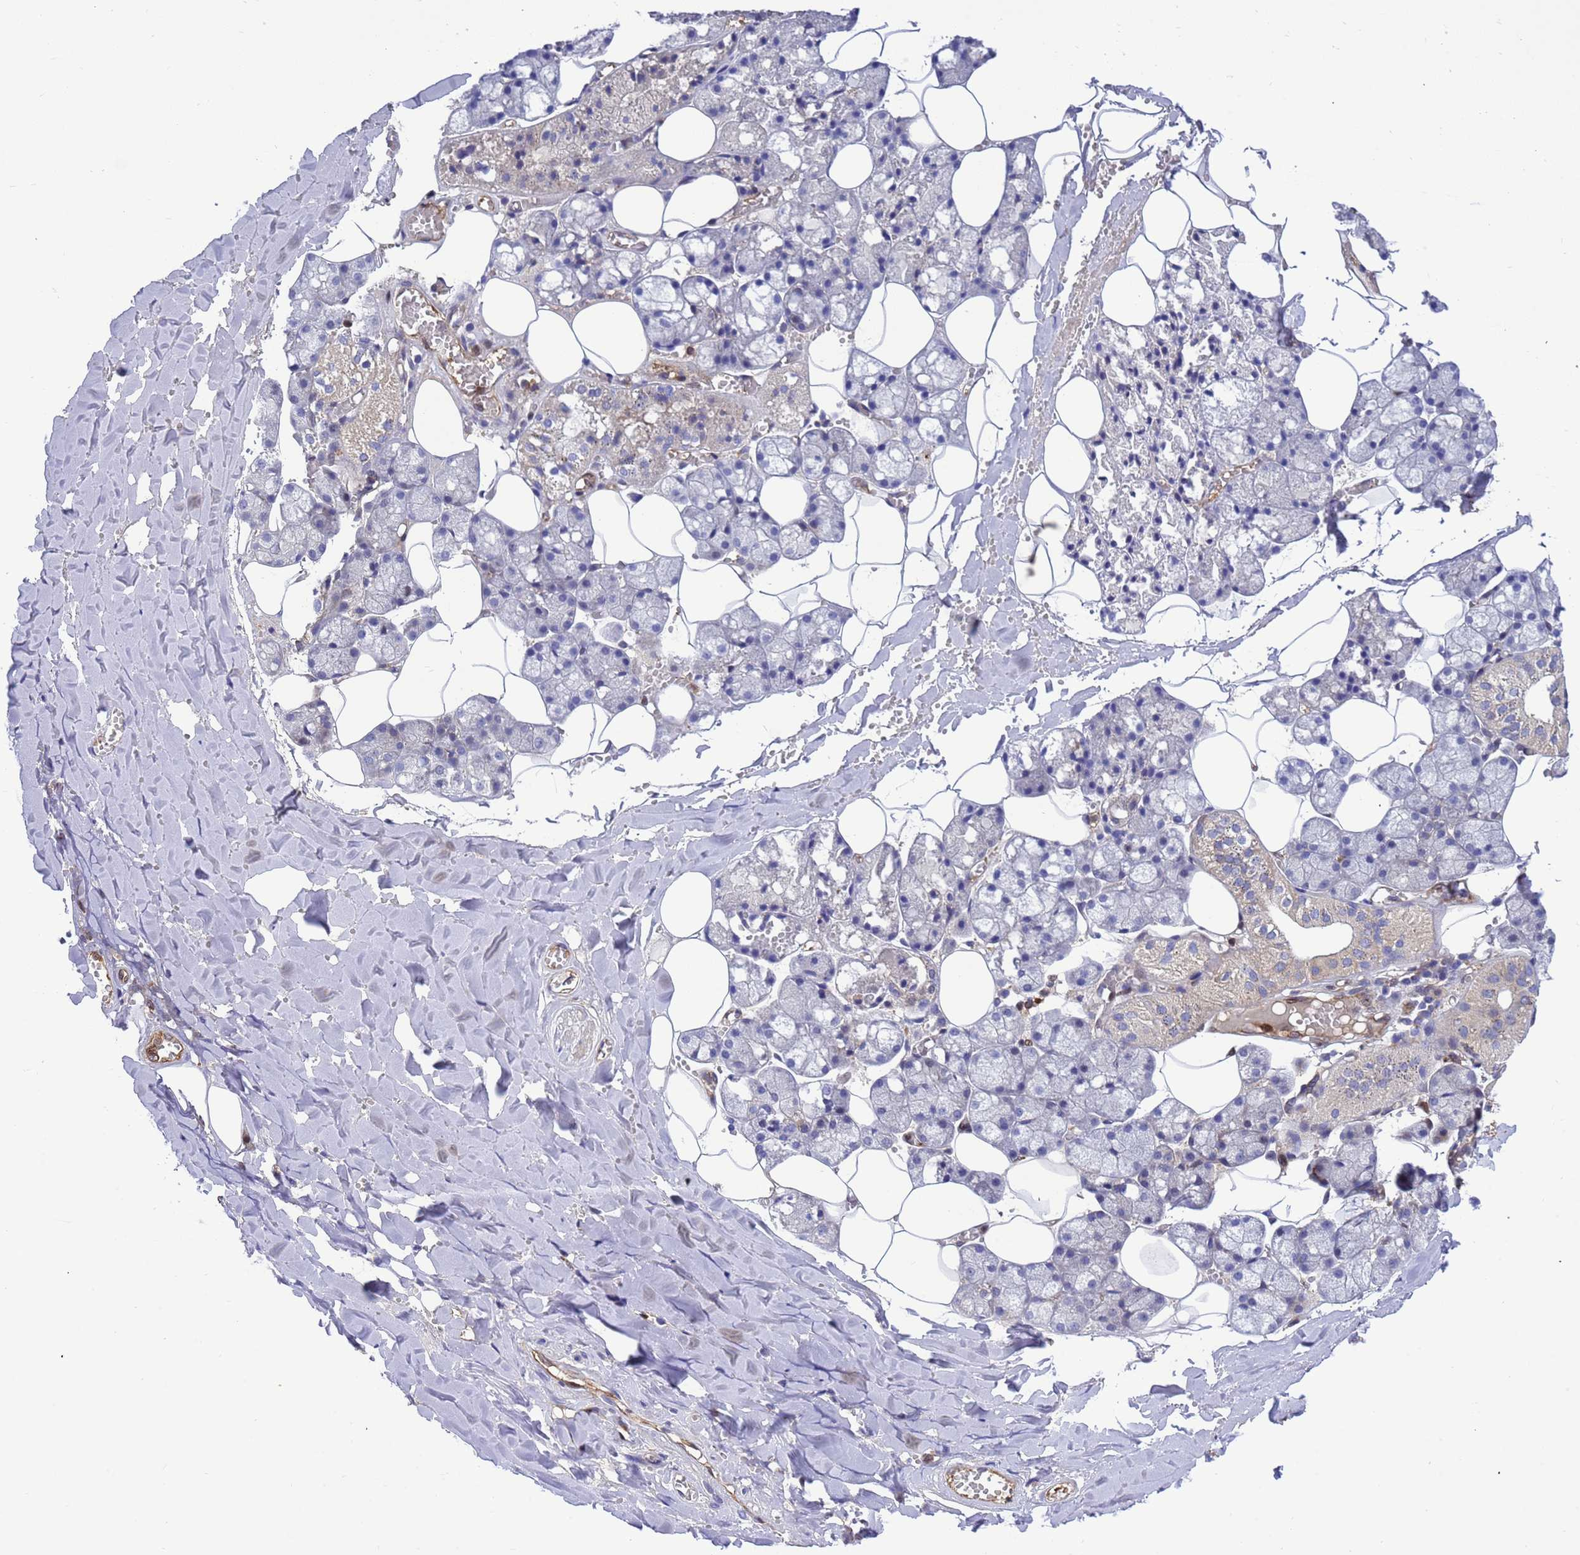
{"staining": {"intensity": "moderate", "quantity": "<25%", "location": "cytoplasmic/membranous,nuclear"}, "tissue": "salivary gland", "cell_type": "Glandular cells", "image_type": "normal", "snomed": [{"axis": "morphology", "description": "Normal tissue, NOS"}, {"axis": "topography", "description": "Salivary gland"}], "caption": "About <25% of glandular cells in benign salivary gland exhibit moderate cytoplasmic/membranous,nuclear protein staining as visualized by brown immunohistochemical staining.", "gene": "FOXRED1", "patient": {"sex": "male", "age": 62}}